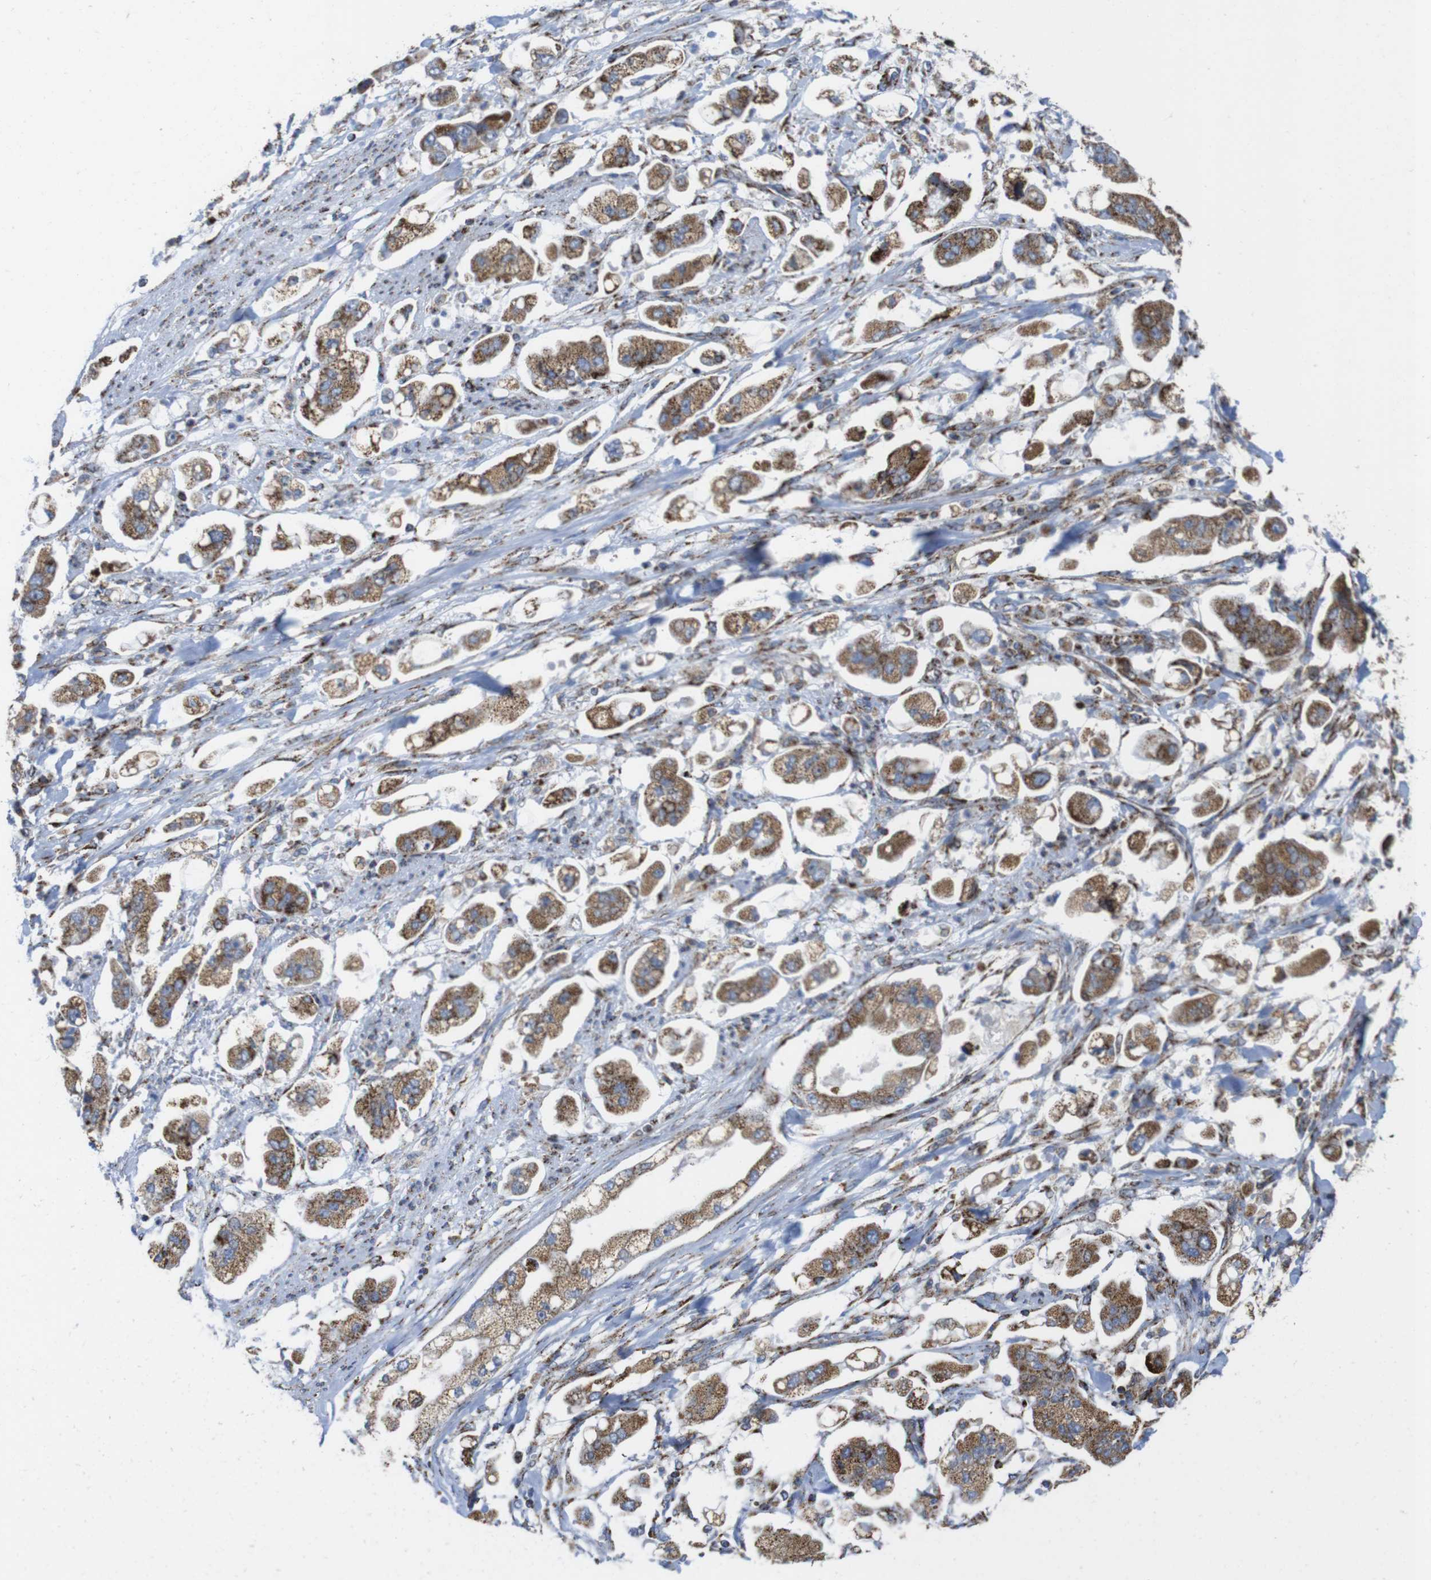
{"staining": {"intensity": "moderate", "quantity": ">75%", "location": "cytoplasmic/membranous"}, "tissue": "stomach cancer", "cell_type": "Tumor cells", "image_type": "cancer", "snomed": [{"axis": "morphology", "description": "Adenocarcinoma, NOS"}, {"axis": "topography", "description": "Stomach"}], "caption": "Adenocarcinoma (stomach) was stained to show a protein in brown. There is medium levels of moderate cytoplasmic/membranous staining in about >75% of tumor cells.", "gene": "TMEM192", "patient": {"sex": "male", "age": 62}}